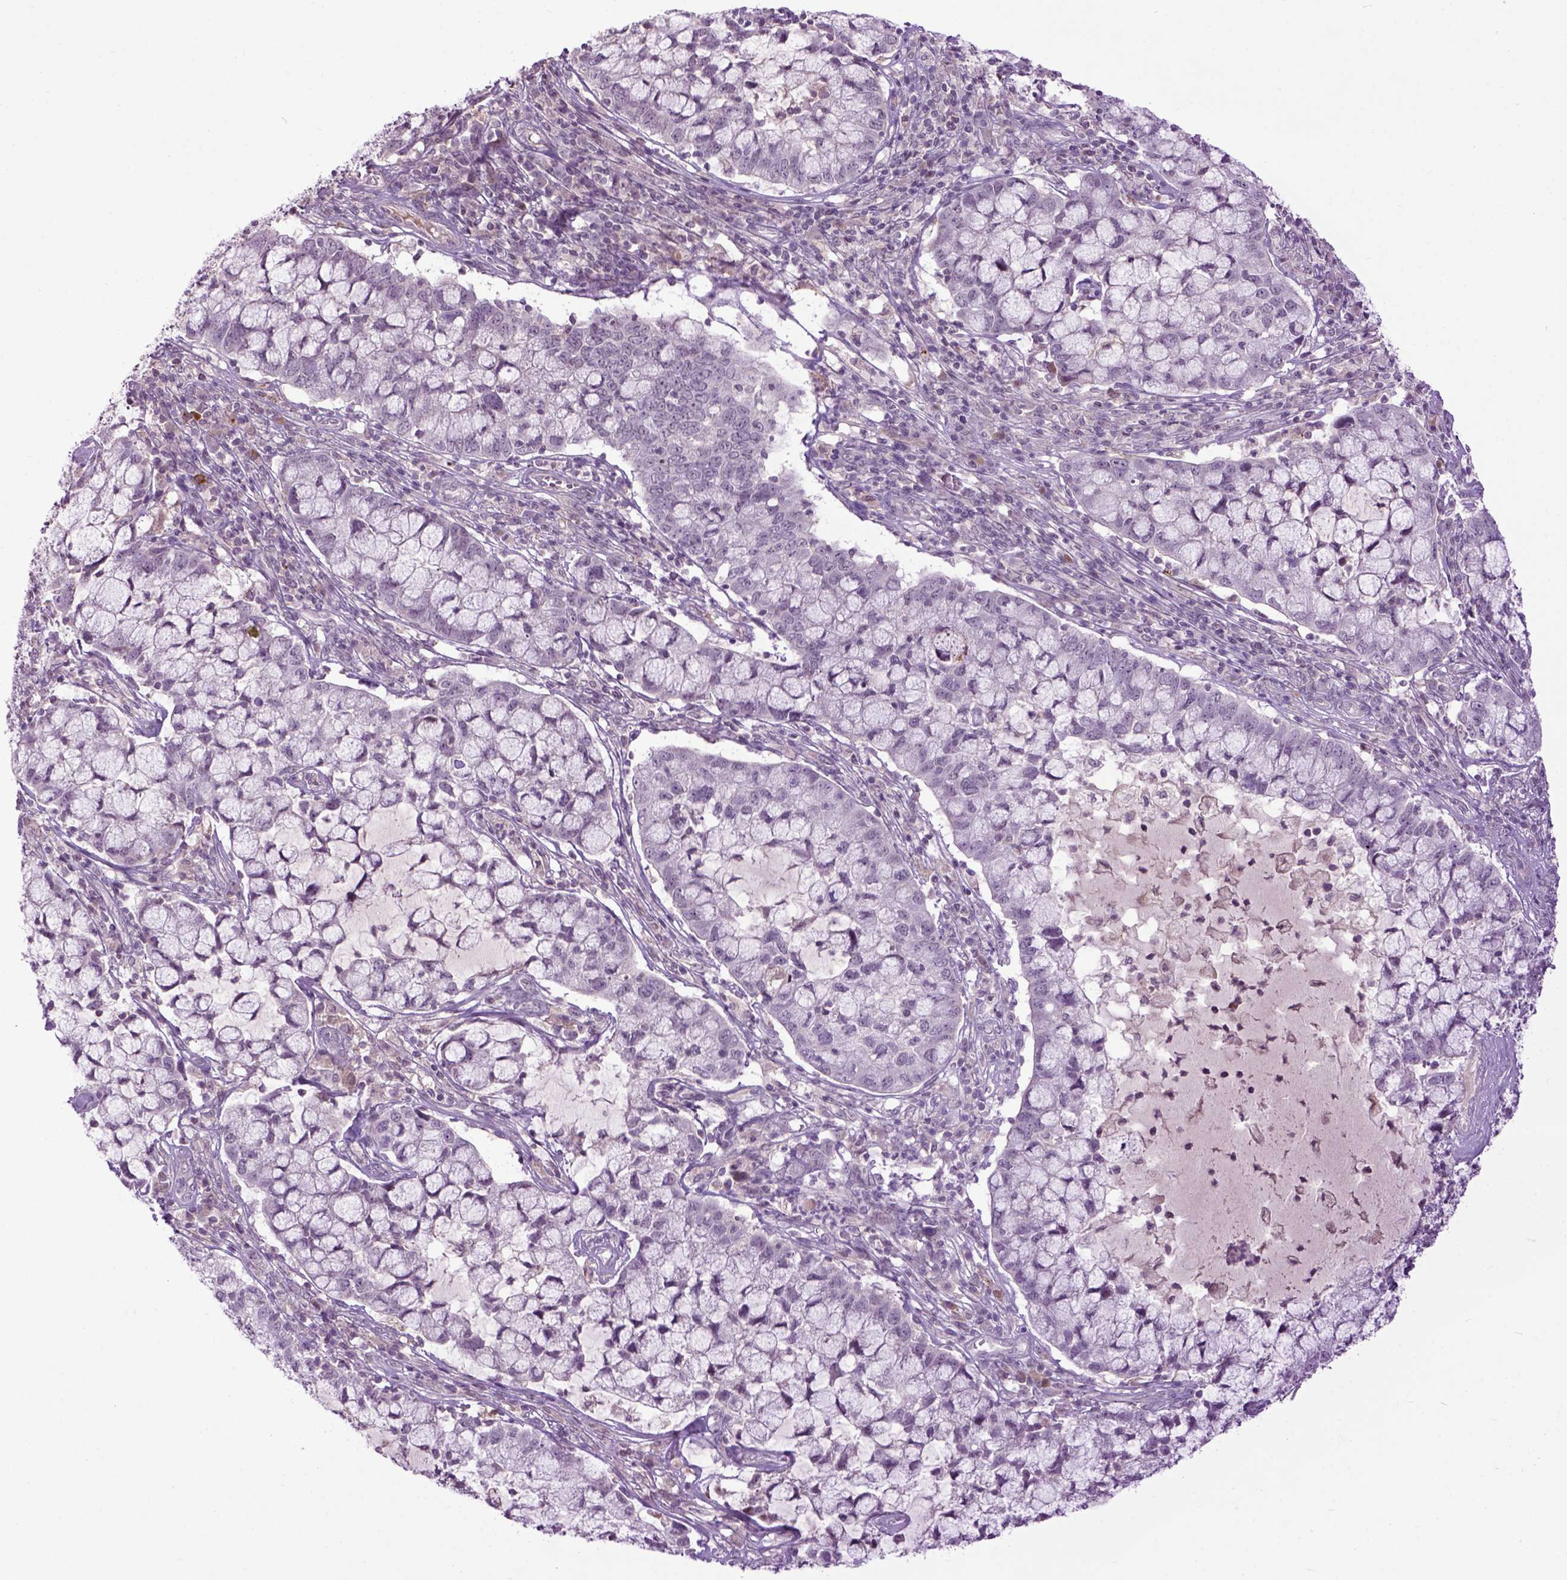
{"staining": {"intensity": "negative", "quantity": "none", "location": "none"}, "tissue": "cervical cancer", "cell_type": "Tumor cells", "image_type": "cancer", "snomed": [{"axis": "morphology", "description": "Adenocarcinoma, NOS"}, {"axis": "topography", "description": "Cervix"}], "caption": "The IHC micrograph has no significant expression in tumor cells of cervical cancer (adenocarcinoma) tissue. (DAB (3,3'-diaminobenzidine) IHC, high magnification).", "gene": "EMILIN3", "patient": {"sex": "female", "age": 40}}